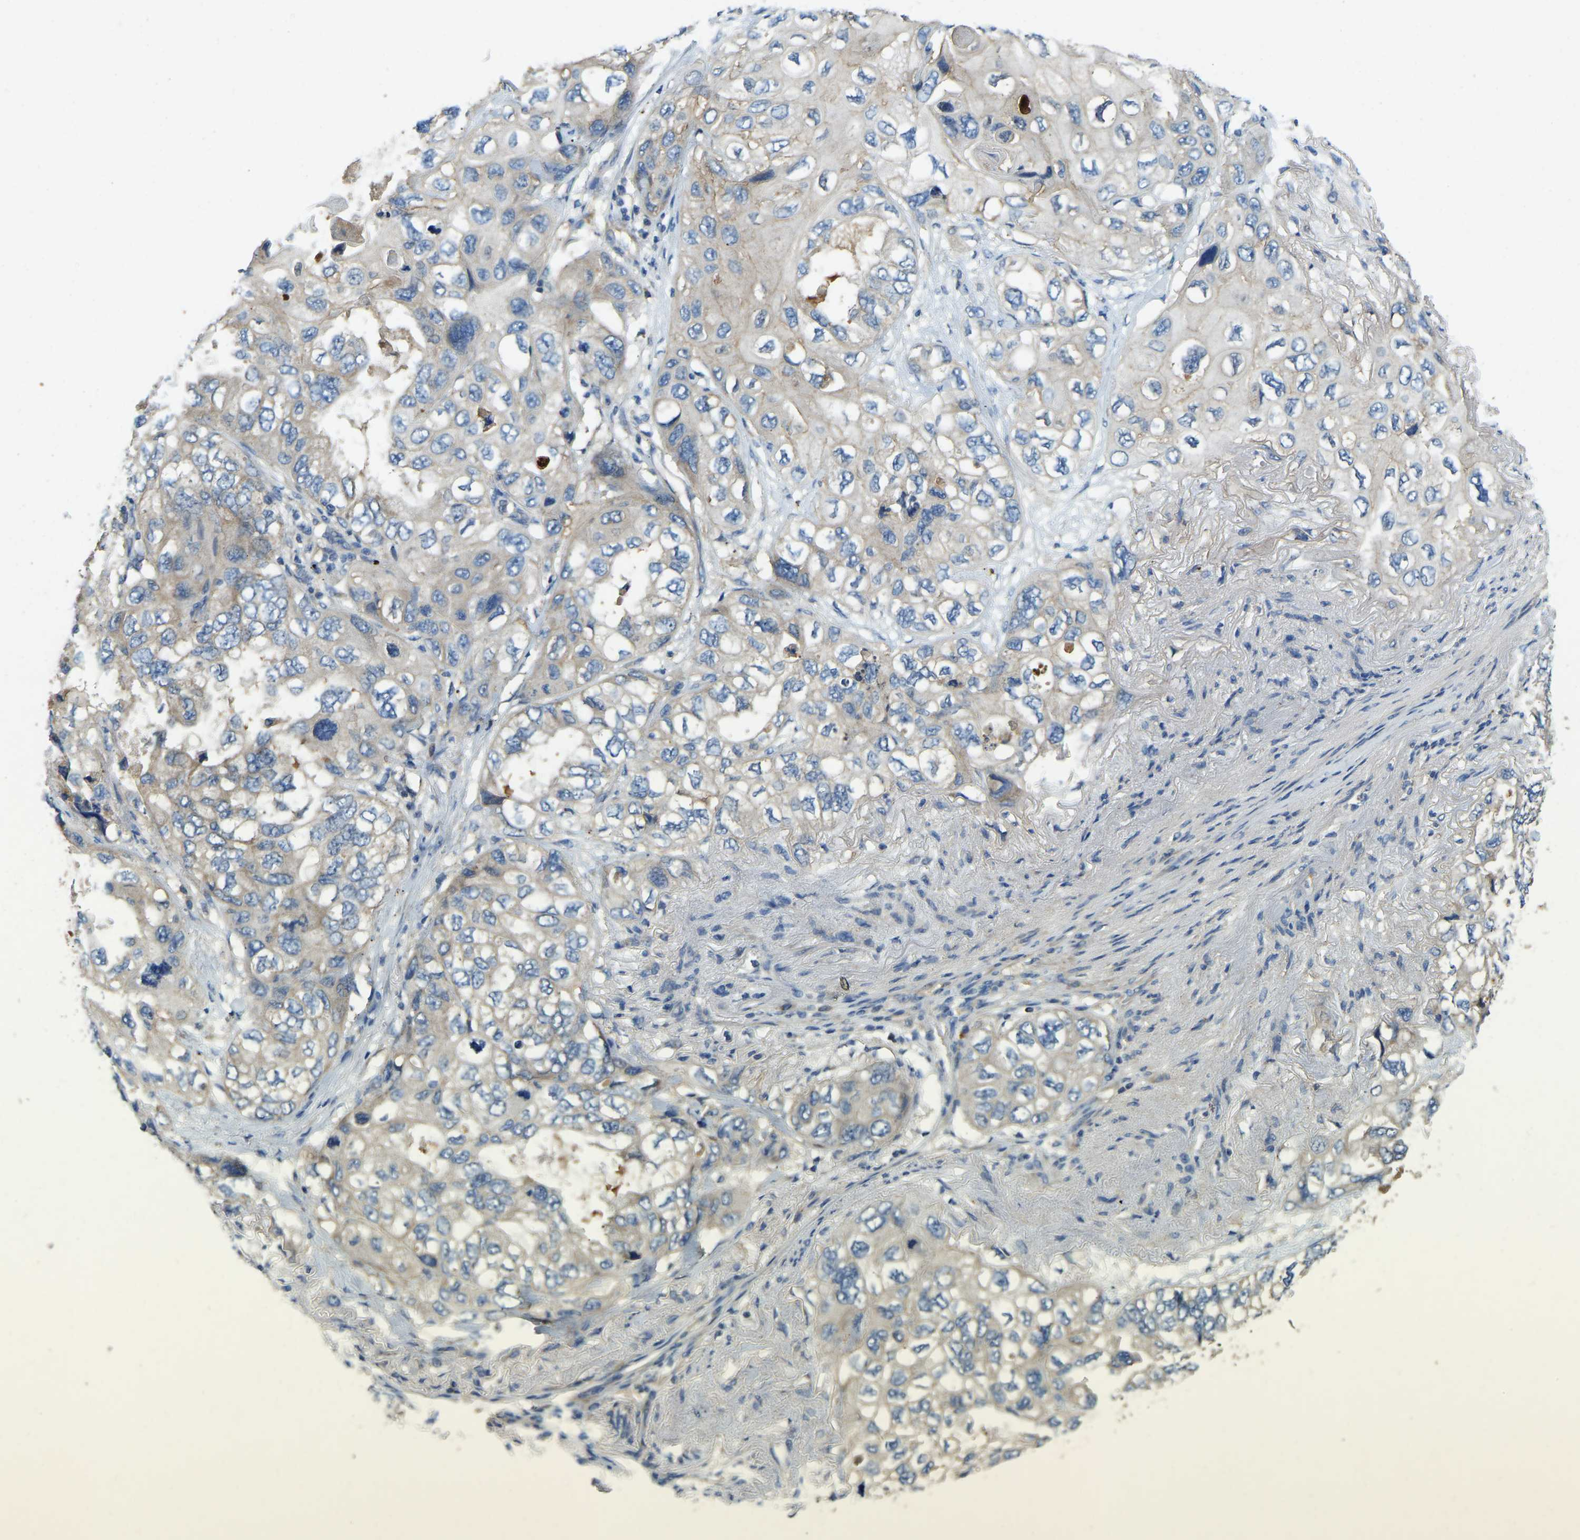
{"staining": {"intensity": "weak", "quantity": "<25%", "location": "cytoplasmic/membranous"}, "tissue": "lung cancer", "cell_type": "Tumor cells", "image_type": "cancer", "snomed": [{"axis": "morphology", "description": "Squamous cell carcinoma, NOS"}, {"axis": "topography", "description": "Lung"}], "caption": "DAB immunohistochemical staining of human lung cancer (squamous cell carcinoma) reveals no significant positivity in tumor cells.", "gene": "ATP8B1", "patient": {"sex": "female", "age": 73}}